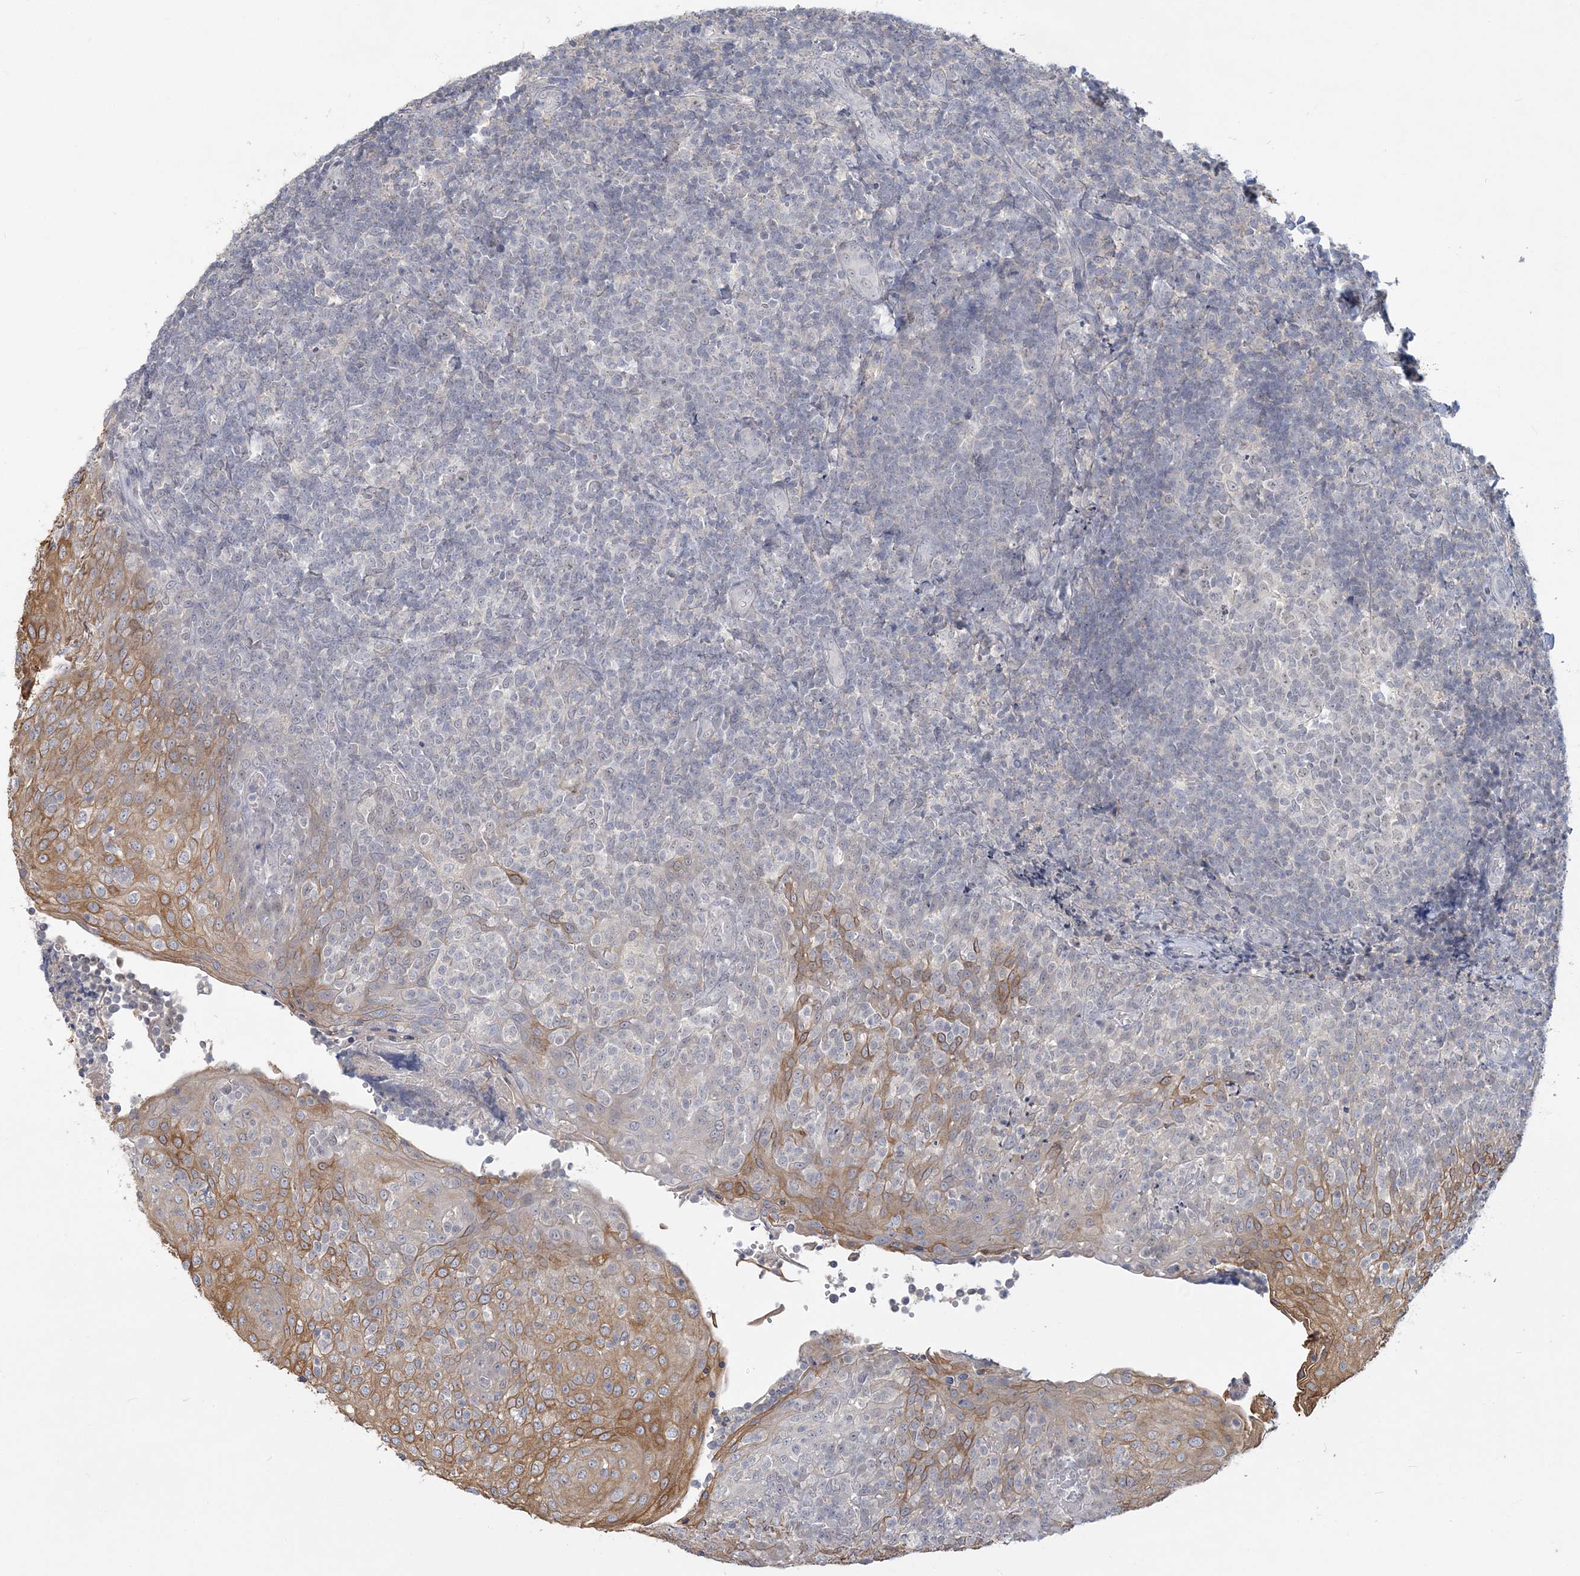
{"staining": {"intensity": "weak", "quantity": "<25%", "location": "nuclear"}, "tissue": "tonsil", "cell_type": "Germinal center cells", "image_type": "normal", "snomed": [{"axis": "morphology", "description": "Normal tissue, NOS"}, {"axis": "topography", "description": "Tonsil"}], "caption": "High magnification brightfield microscopy of normal tonsil stained with DAB (3,3'-diaminobenzidine) (brown) and counterstained with hematoxylin (blue): germinal center cells show no significant staining.", "gene": "ANKS1A", "patient": {"sex": "female", "age": 19}}